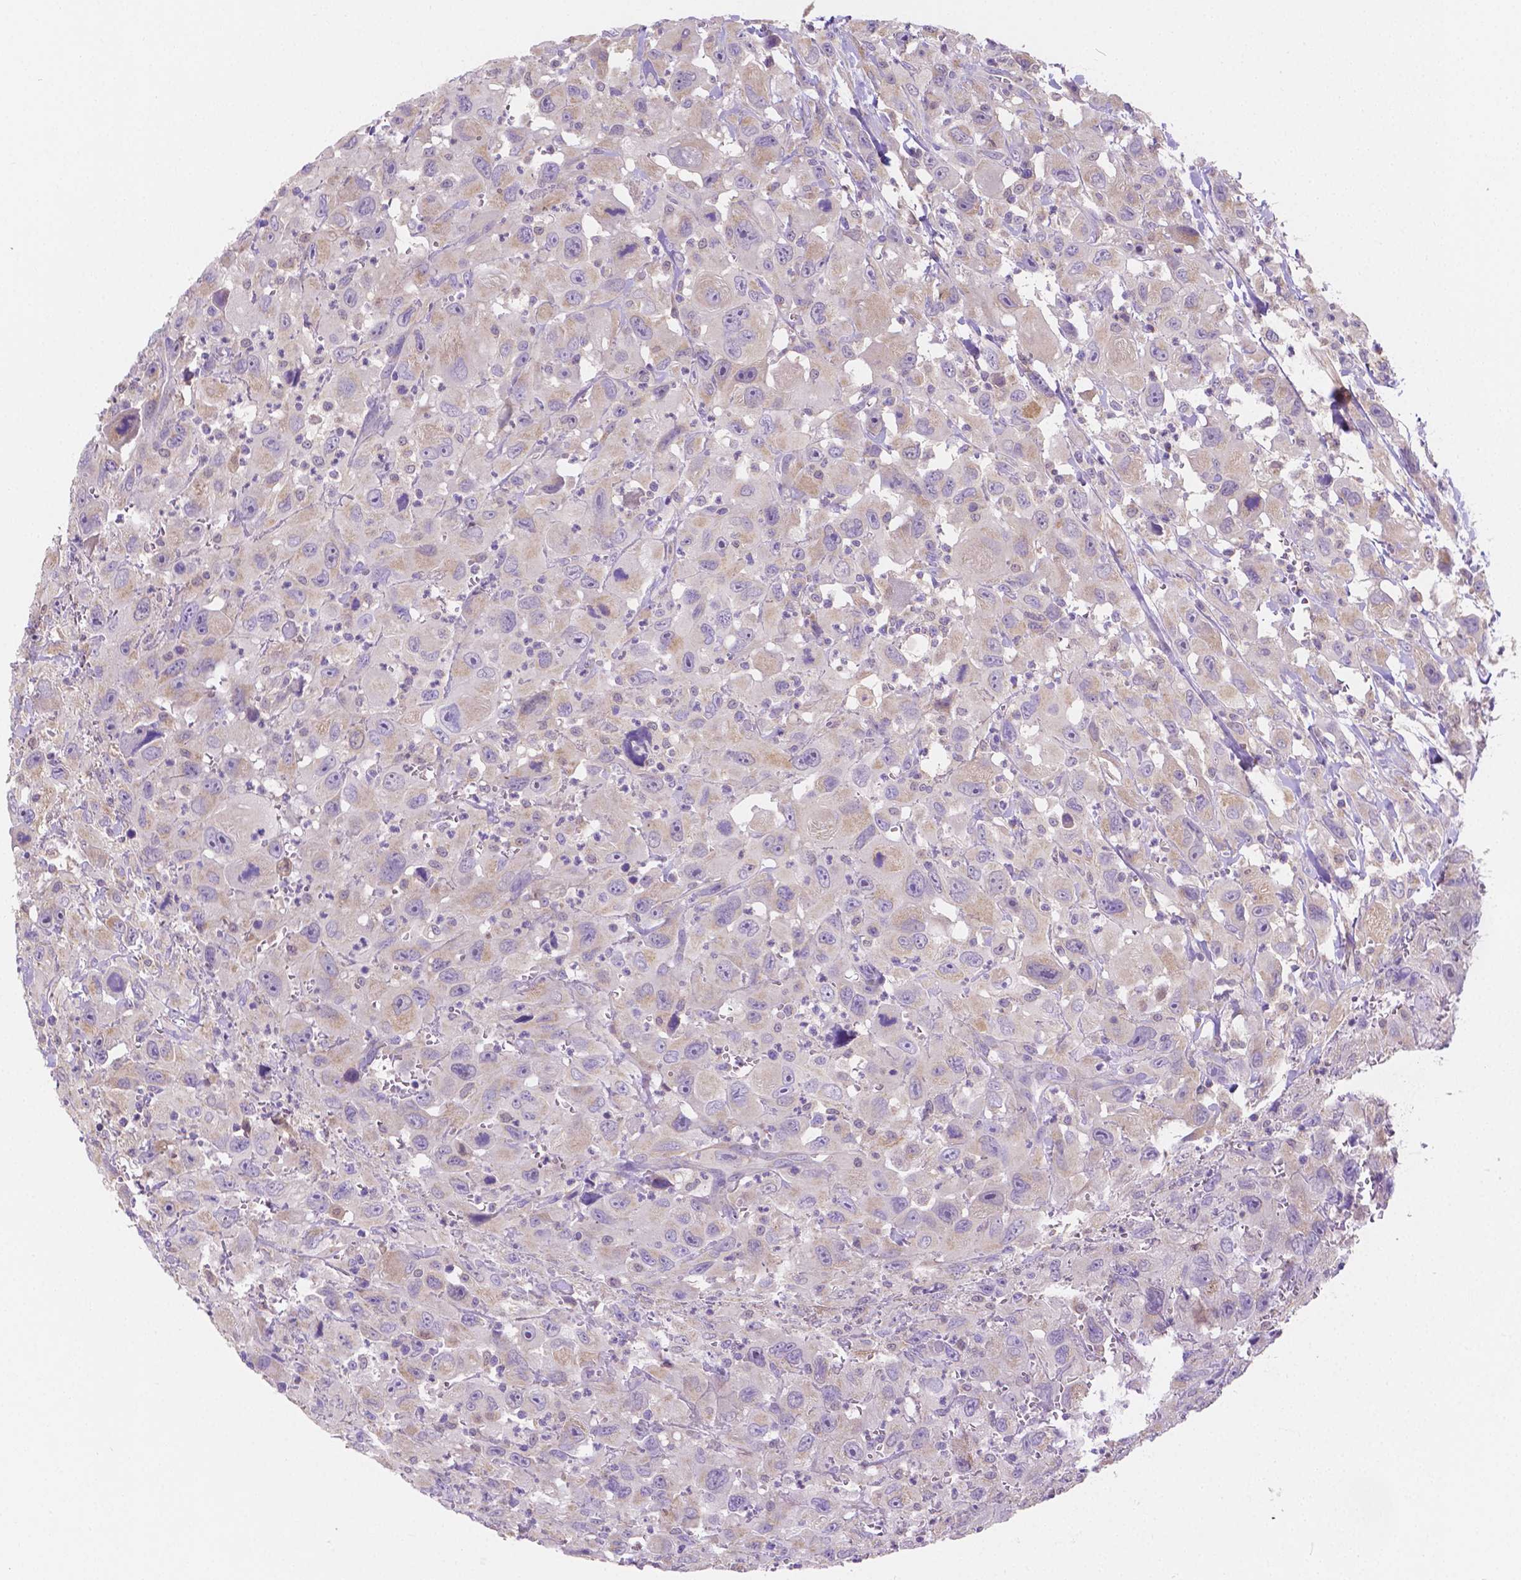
{"staining": {"intensity": "weak", "quantity": "<25%", "location": "cytoplasmic/membranous"}, "tissue": "head and neck cancer", "cell_type": "Tumor cells", "image_type": "cancer", "snomed": [{"axis": "morphology", "description": "Squamous cell carcinoma, NOS"}, {"axis": "morphology", "description": "Squamous cell carcinoma, metastatic, NOS"}, {"axis": "topography", "description": "Oral tissue"}, {"axis": "topography", "description": "Head-Neck"}], "caption": "Tumor cells are negative for brown protein staining in head and neck cancer.", "gene": "SGTB", "patient": {"sex": "female", "age": 85}}